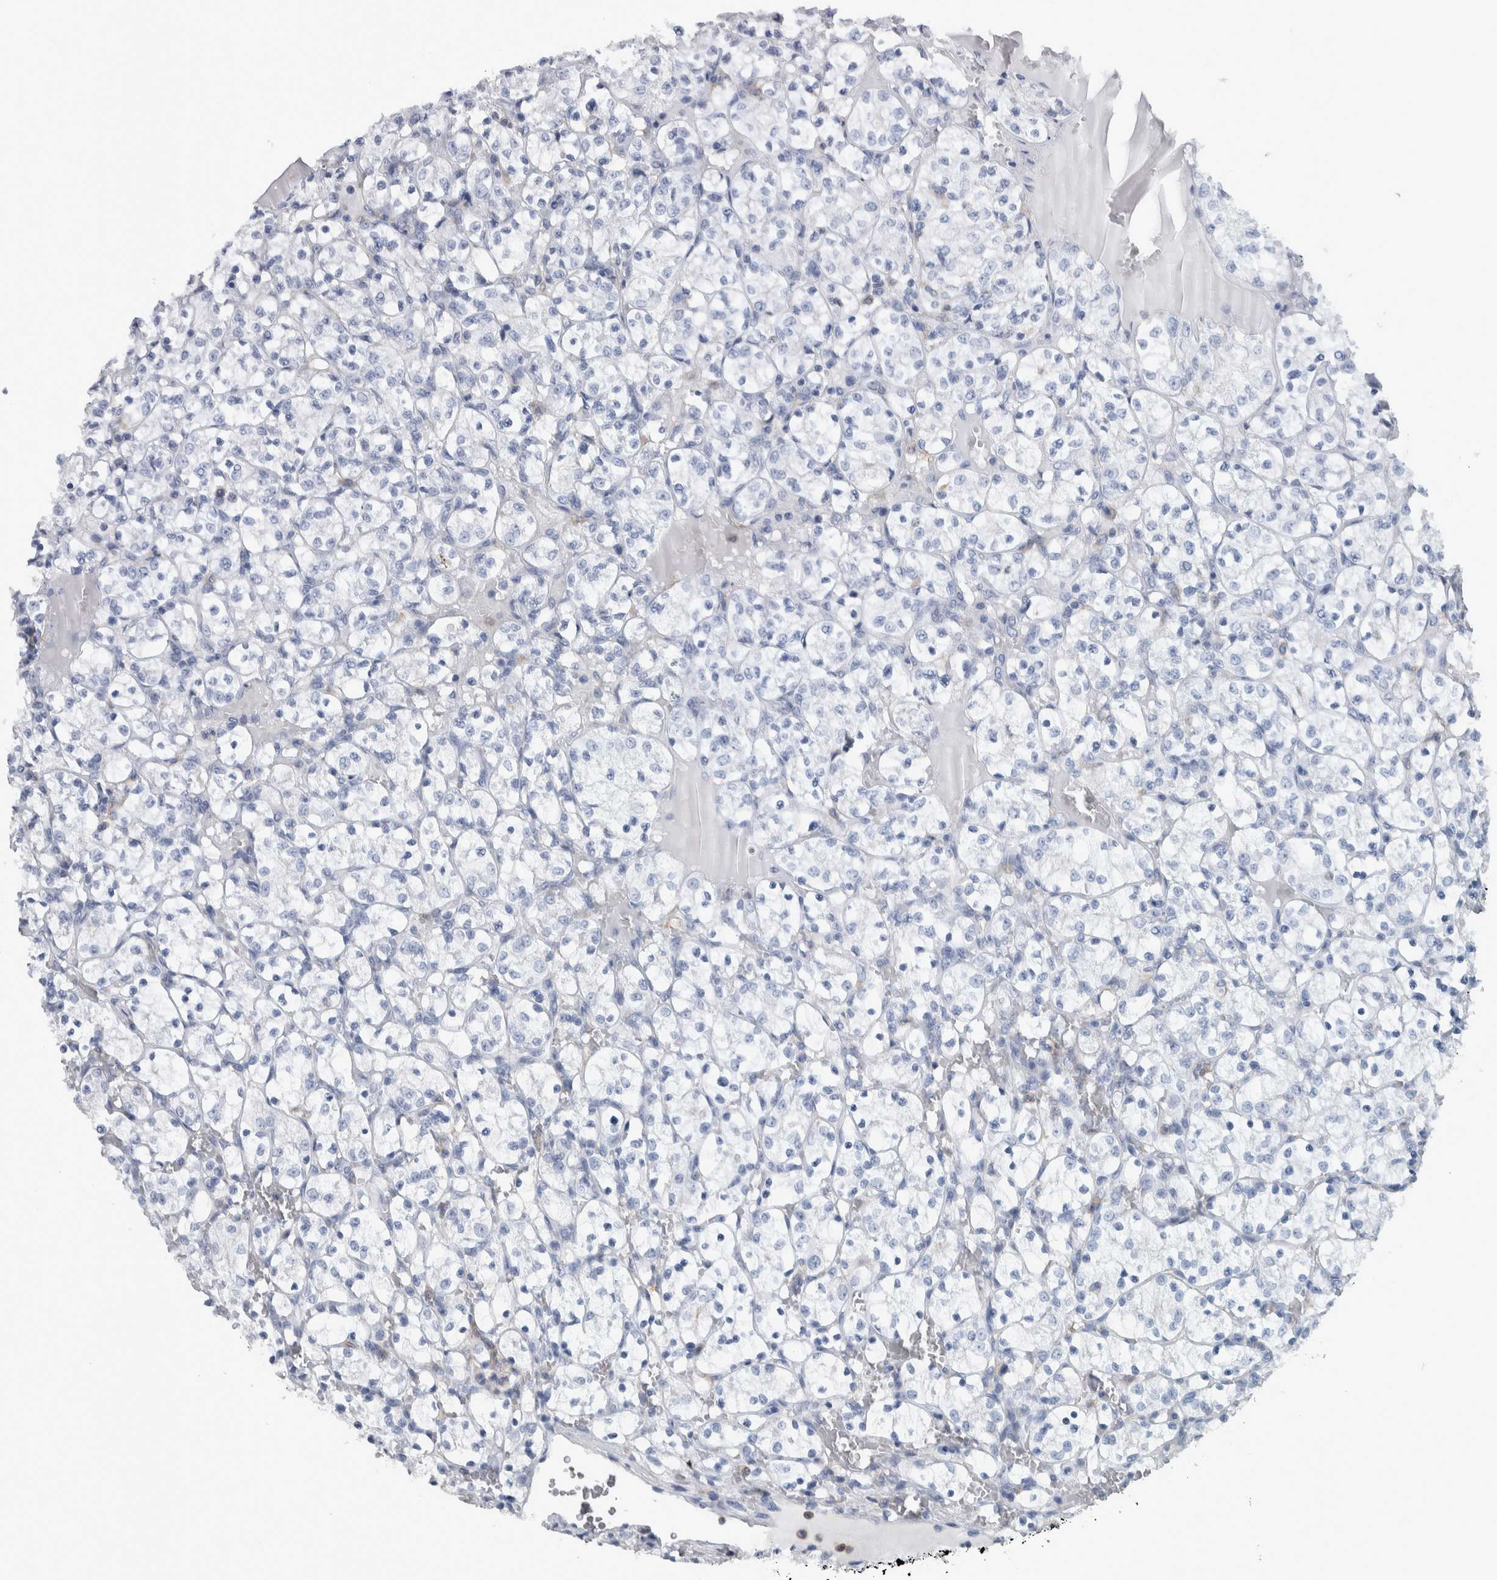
{"staining": {"intensity": "negative", "quantity": "none", "location": "none"}, "tissue": "renal cancer", "cell_type": "Tumor cells", "image_type": "cancer", "snomed": [{"axis": "morphology", "description": "Adenocarcinoma, NOS"}, {"axis": "topography", "description": "Kidney"}], "caption": "IHC photomicrograph of adenocarcinoma (renal) stained for a protein (brown), which shows no expression in tumor cells.", "gene": "SKAP2", "patient": {"sex": "female", "age": 69}}